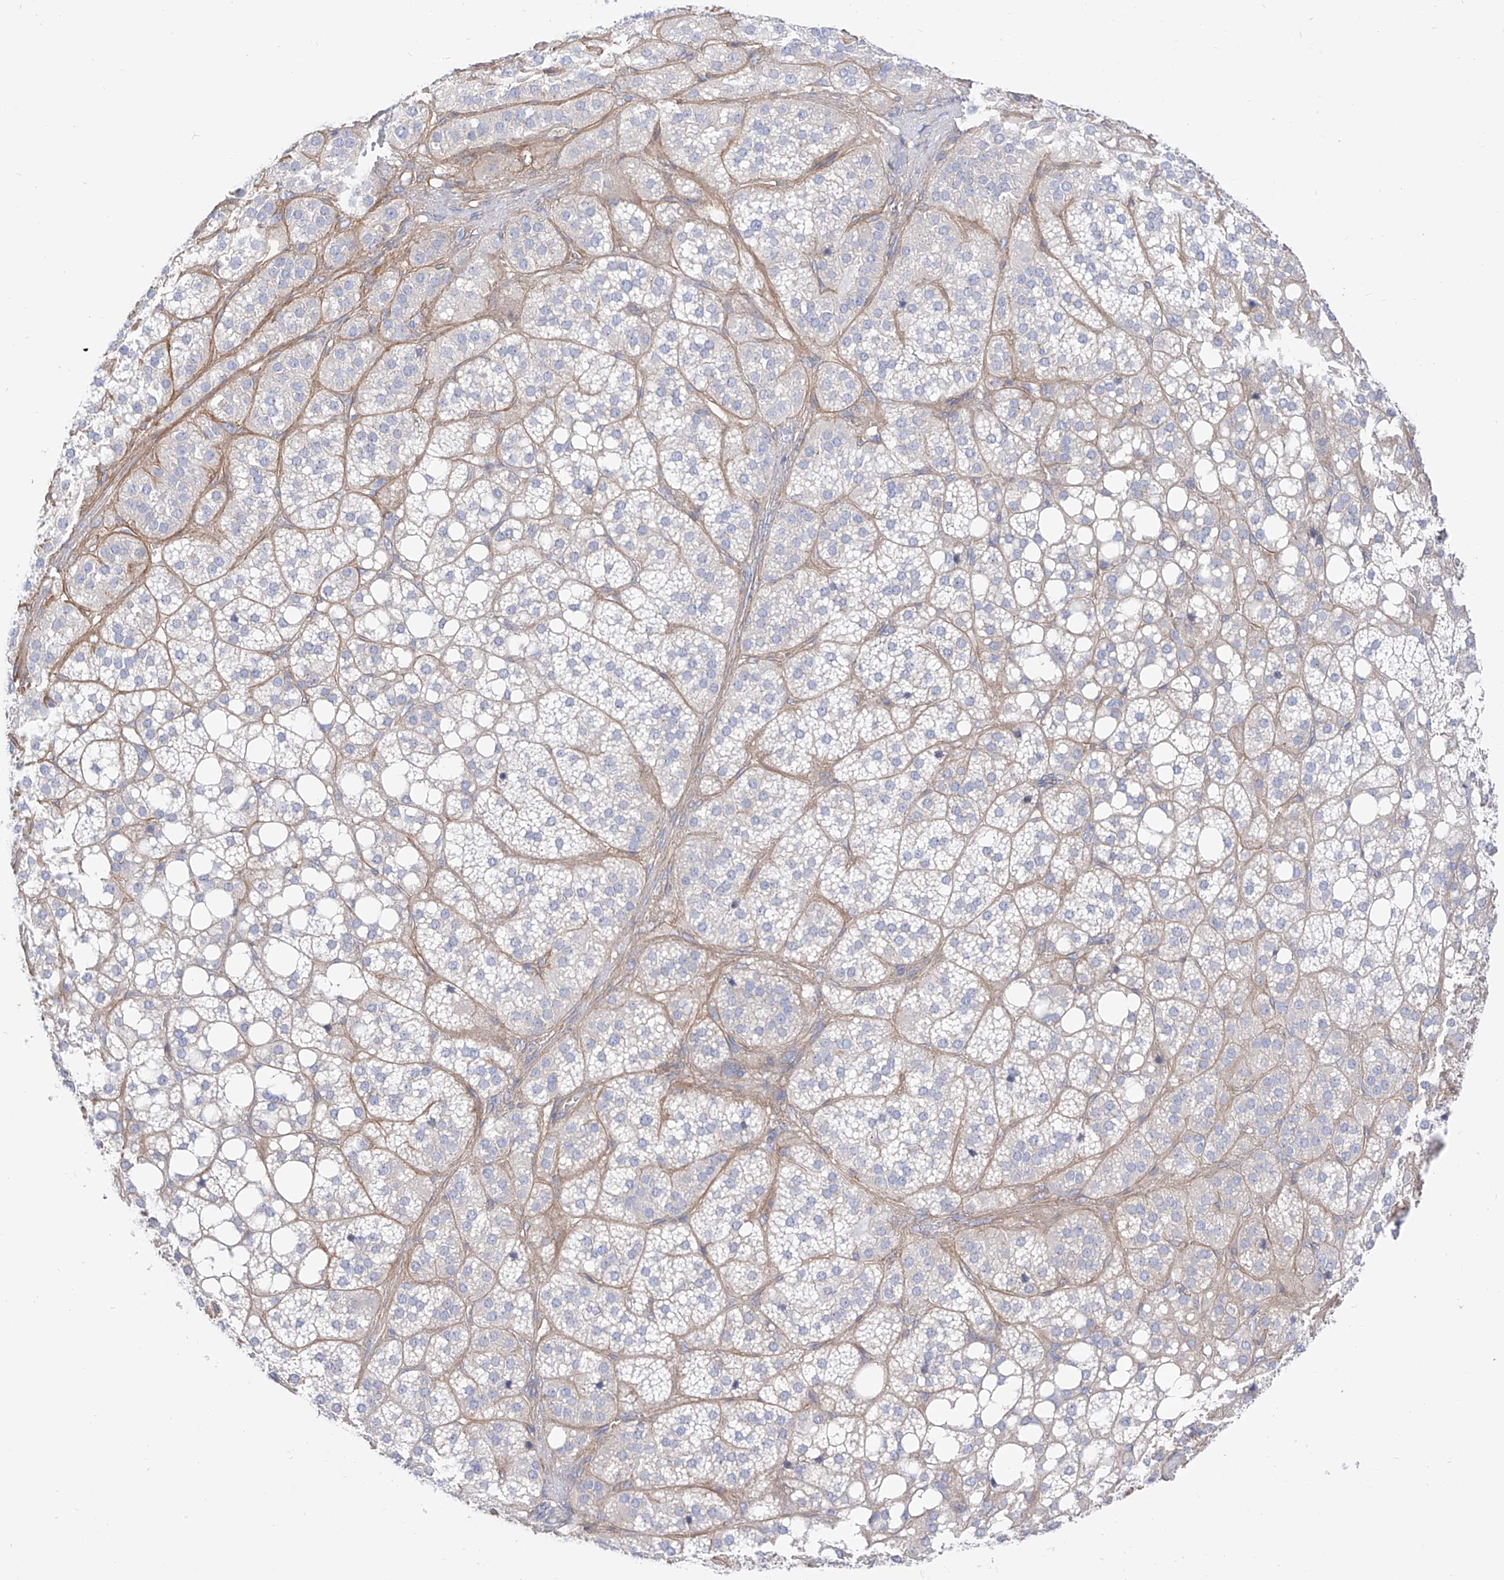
{"staining": {"intensity": "negative", "quantity": "none", "location": "none"}, "tissue": "adrenal gland", "cell_type": "Glandular cells", "image_type": "normal", "snomed": [{"axis": "morphology", "description": "Normal tissue, NOS"}, {"axis": "topography", "description": "Adrenal gland"}], "caption": "DAB immunohistochemical staining of normal human adrenal gland exhibits no significant staining in glandular cells. (DAB (3,3'-diaminobenzidine) IHC with hematoxylin counter stain).", "gene": "LCA5", "patient": {"sex": "female", "age": 59}}